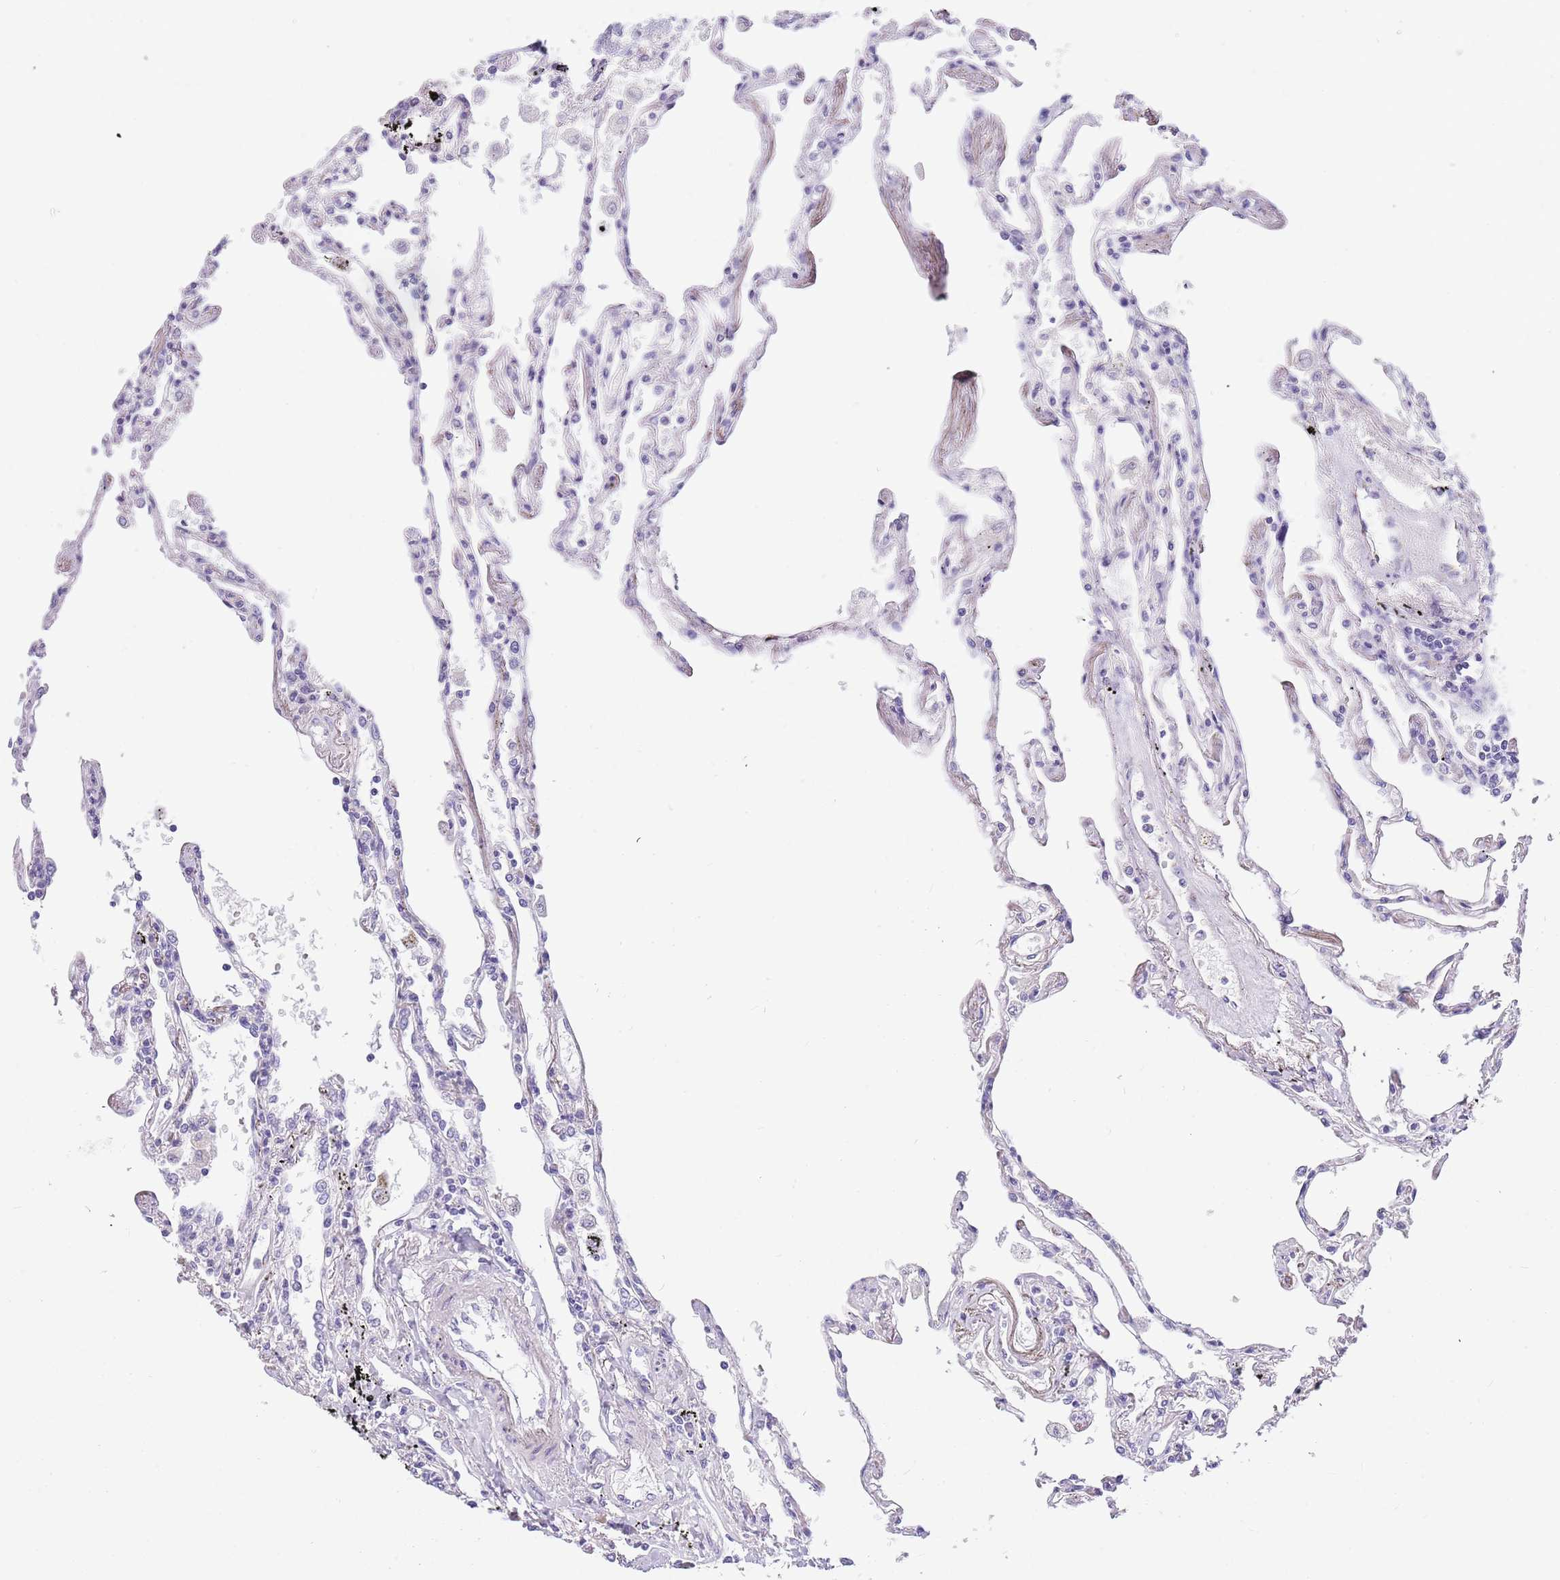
{"staining": {"intensity": "negative", "quantity": "none", "location": "none"}, "tissue": "lung", "cell_type": "Alveolar cells", "image_type": "normal", "snomed": [{"axis": "morphology", "description": "Normal tissue, NOS"}, {"axis": "topography", "description": "Lung"}], "caption": "Photomicrograph shows no protein positivity in alveolar cells of normal lung. Nuclei are stained in blue.", "gene": "DNAJA3", "patient": {"sex": "female", "age": 67}}